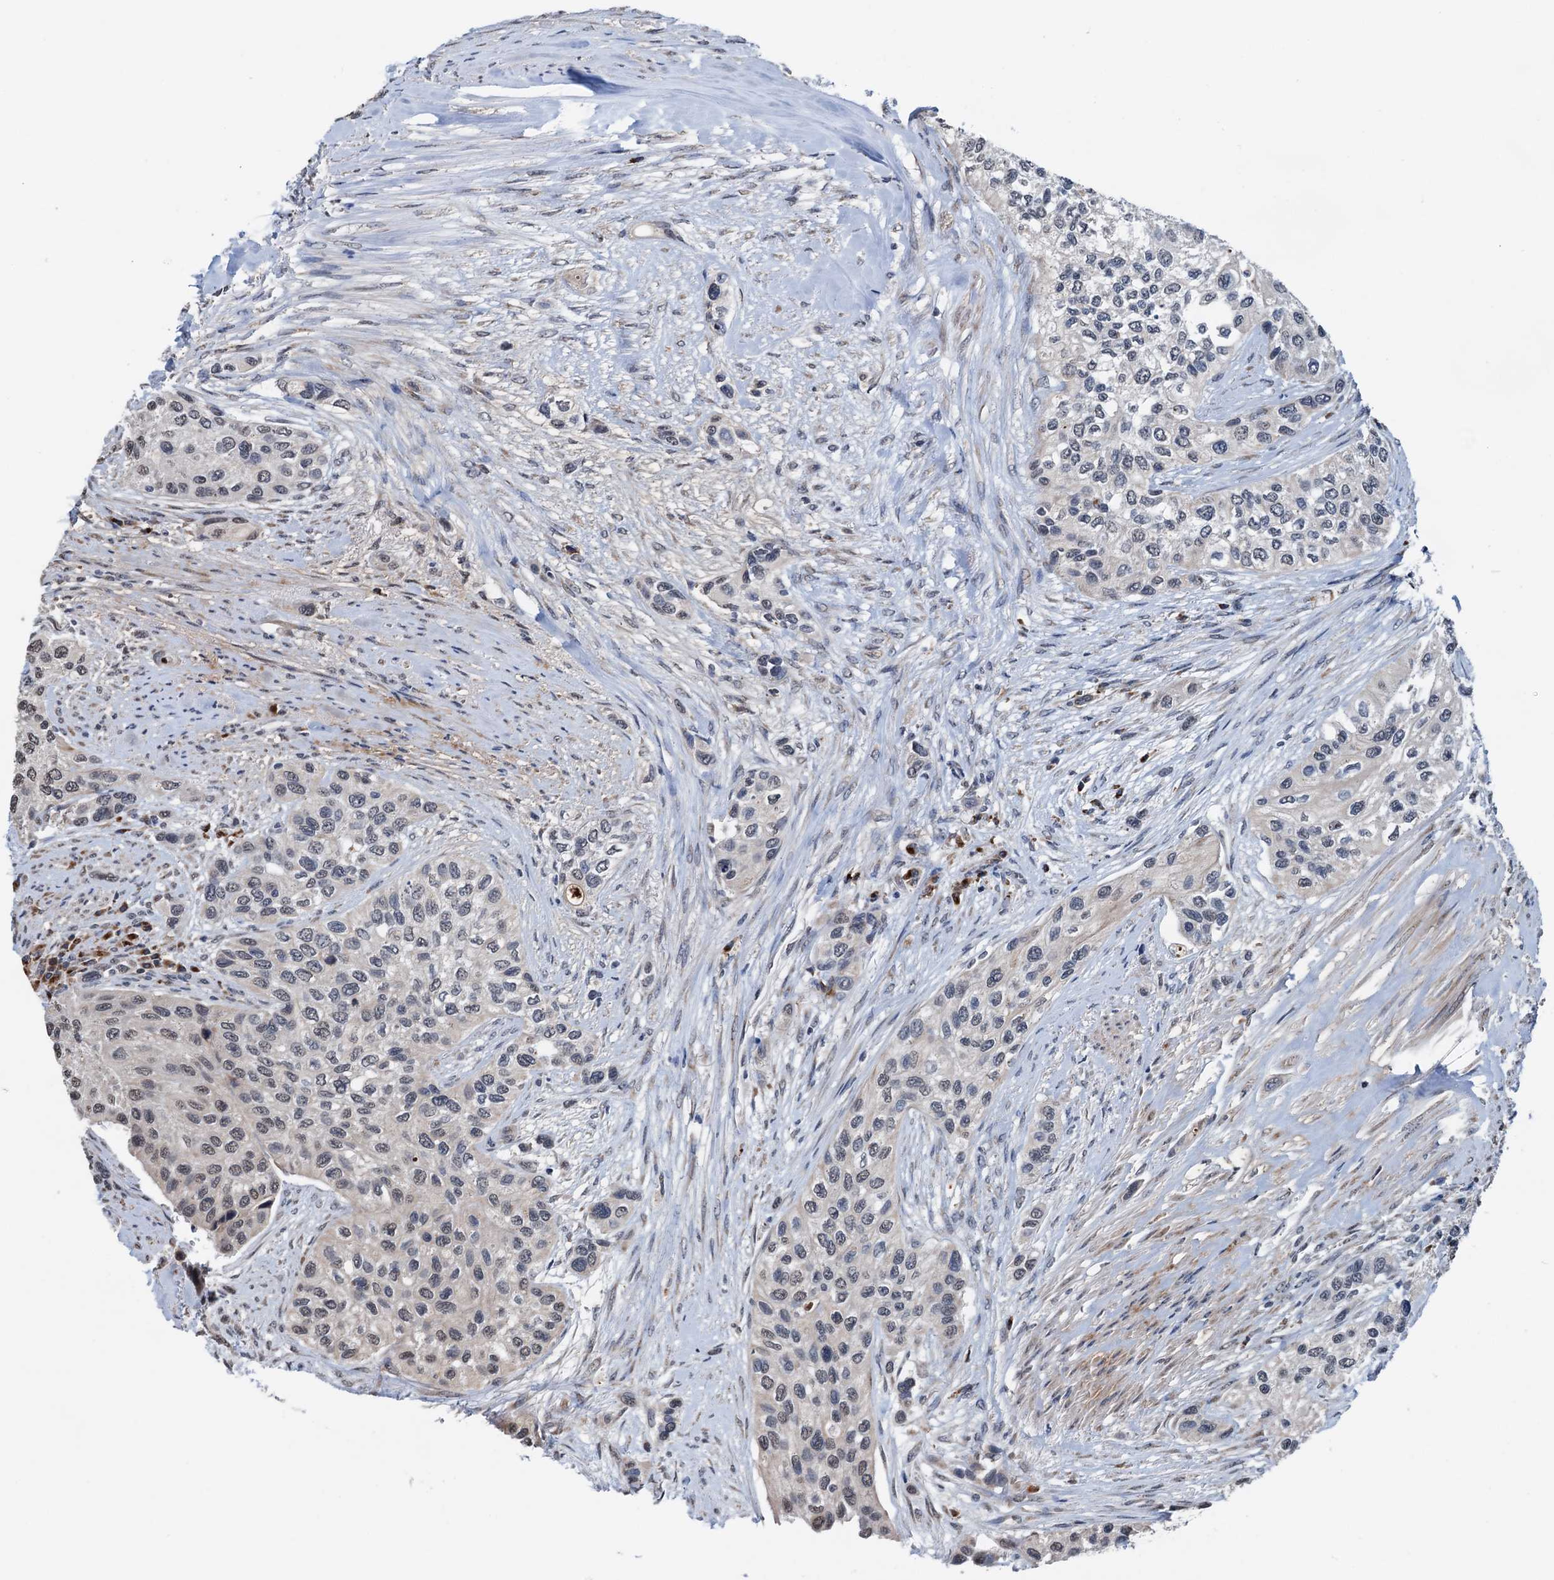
{"staining": {"intensity": "negative", "quantity": "none", "location": "none"}, "tissue": "urothelial cancer", "cell_type": "Tumor cells", "image_type": "cancer", "snomed": [{"axis": "morphology", "description": "Normal tissue, NOS"}, {"axis": "morphology", "description": "Urothelial carcinoma, High grade"}, {"axis": "topography", "description": "Vascular tissue"}, {"axis": "topography", "description": "Urinary bladder"}], "caption": "High magnification brightfield microscopy of high-grade urothelial carcinoma stained with DAB (brown) and counterstained with hematoxylin (blue): tumor cells show no significant expression.", "gene": "SHLD1", "patient": {"sex": "female", "age": 56}}